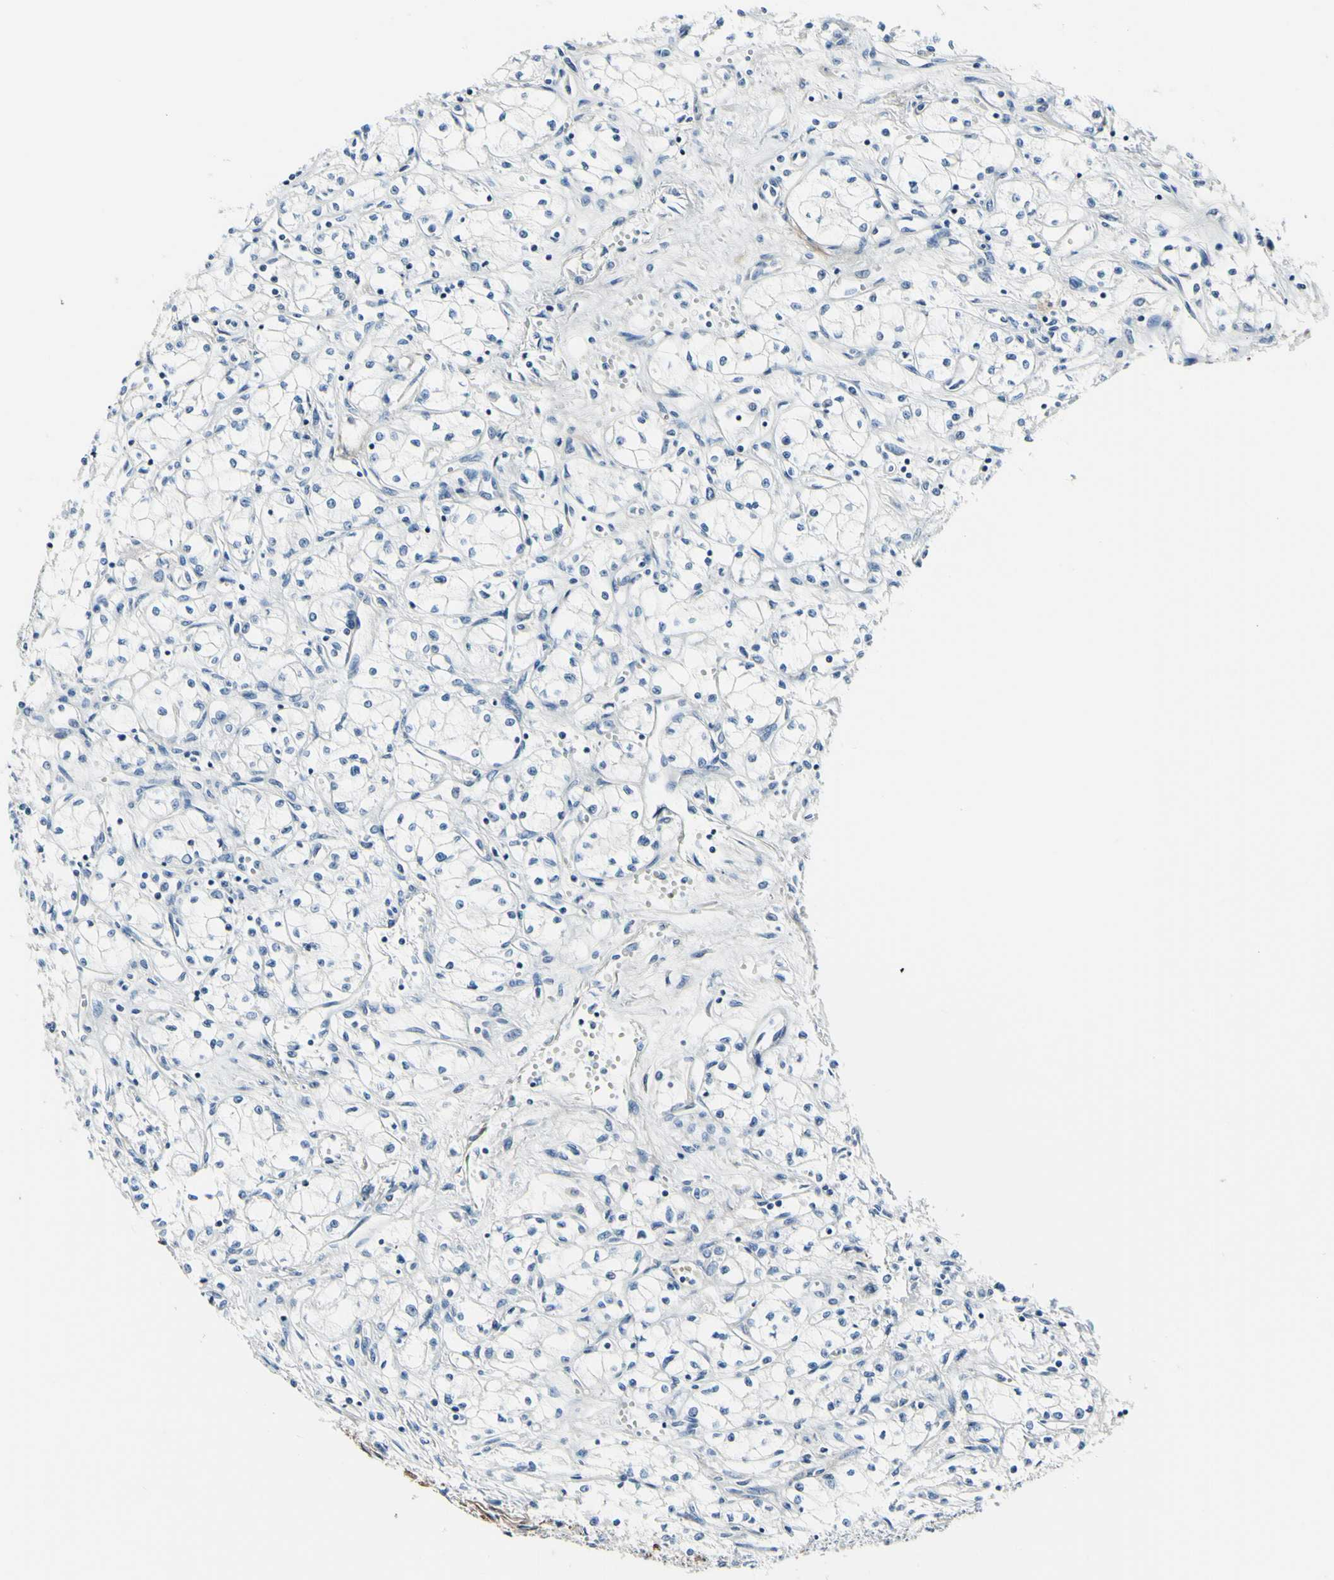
{"staining": {"intensity": "negative", "quantity": "none", "location": "none"}, "tissue": "renal cancer", "cell_type": "Tumor cells", "image_type": "cancer", "snomed": [{"axis": "morphology", "description": "Normal tissue, NOS"}, {"axis": "morphology", "description": "Adenocarcinoma, NOS"}, {"axis": "topography", "description": "Kidney"}], "caption": "Immunohistochemistry (IHC) of renal cancer (adenocarcinoma) exhibits no expression in tumor cells. The staining is performed using DAB brown chromogen with nuclei counter-stained in using hematoxylin.", "gene": "COL6A3", "patient": {"sex": "male", "age": 59}}